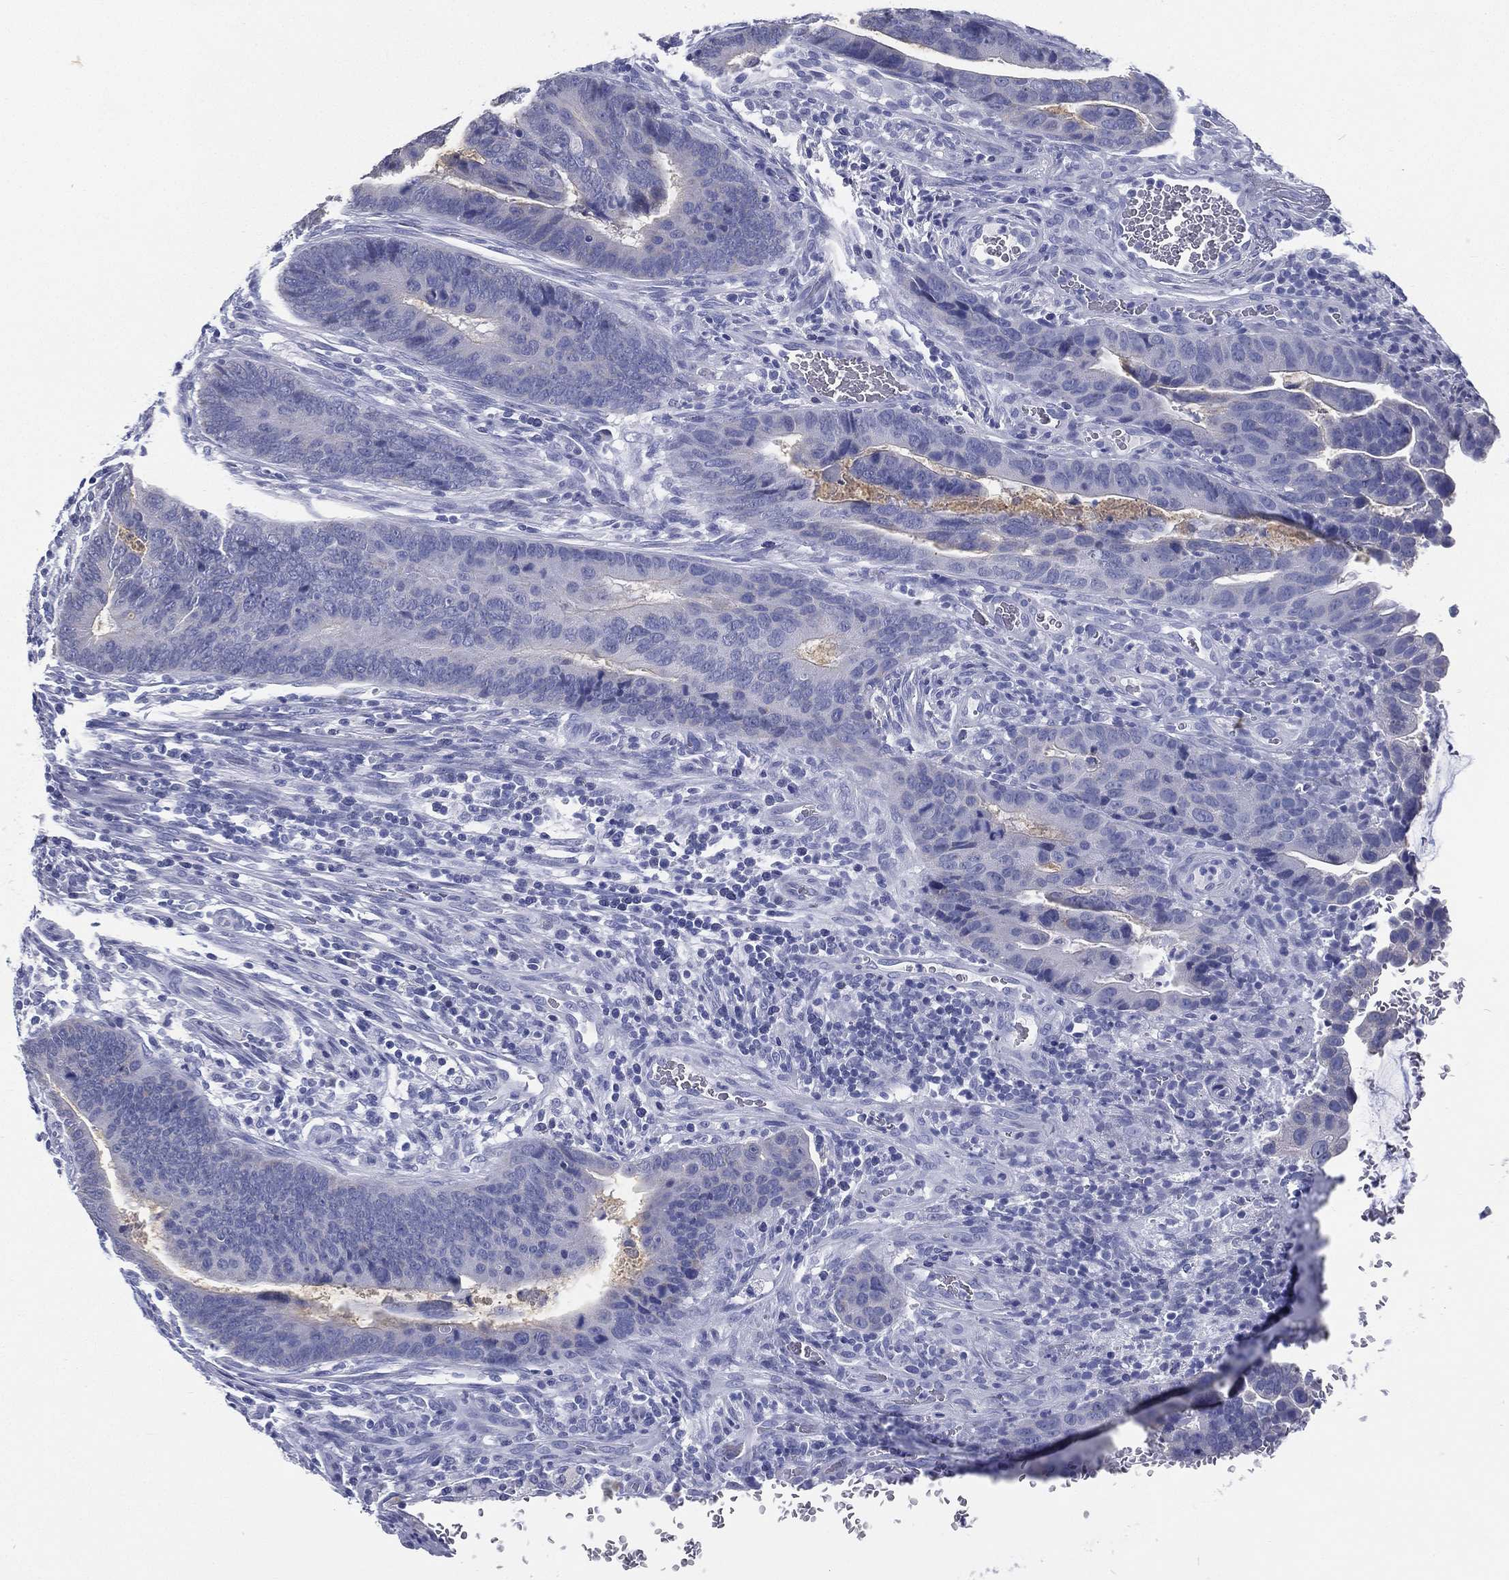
{"staining": {"intensity": "negative", "quantity": "none", "location": "none"}, "tissue": "colorectal cancer", "cell_type": "Tumor cells", "image_type": "cancer", "snomed": [{"axis": "morphology", "description": "Adenocarcinoma, NOS"}, {"axis": "topography", "description": "Colon"}], "caption": "An image of human colorectal cancer (adenocarcinoma) is negative for staining in tumor cells.", "gene": "RSPH4A", "patient": {"sex": "female", "age": 56}}